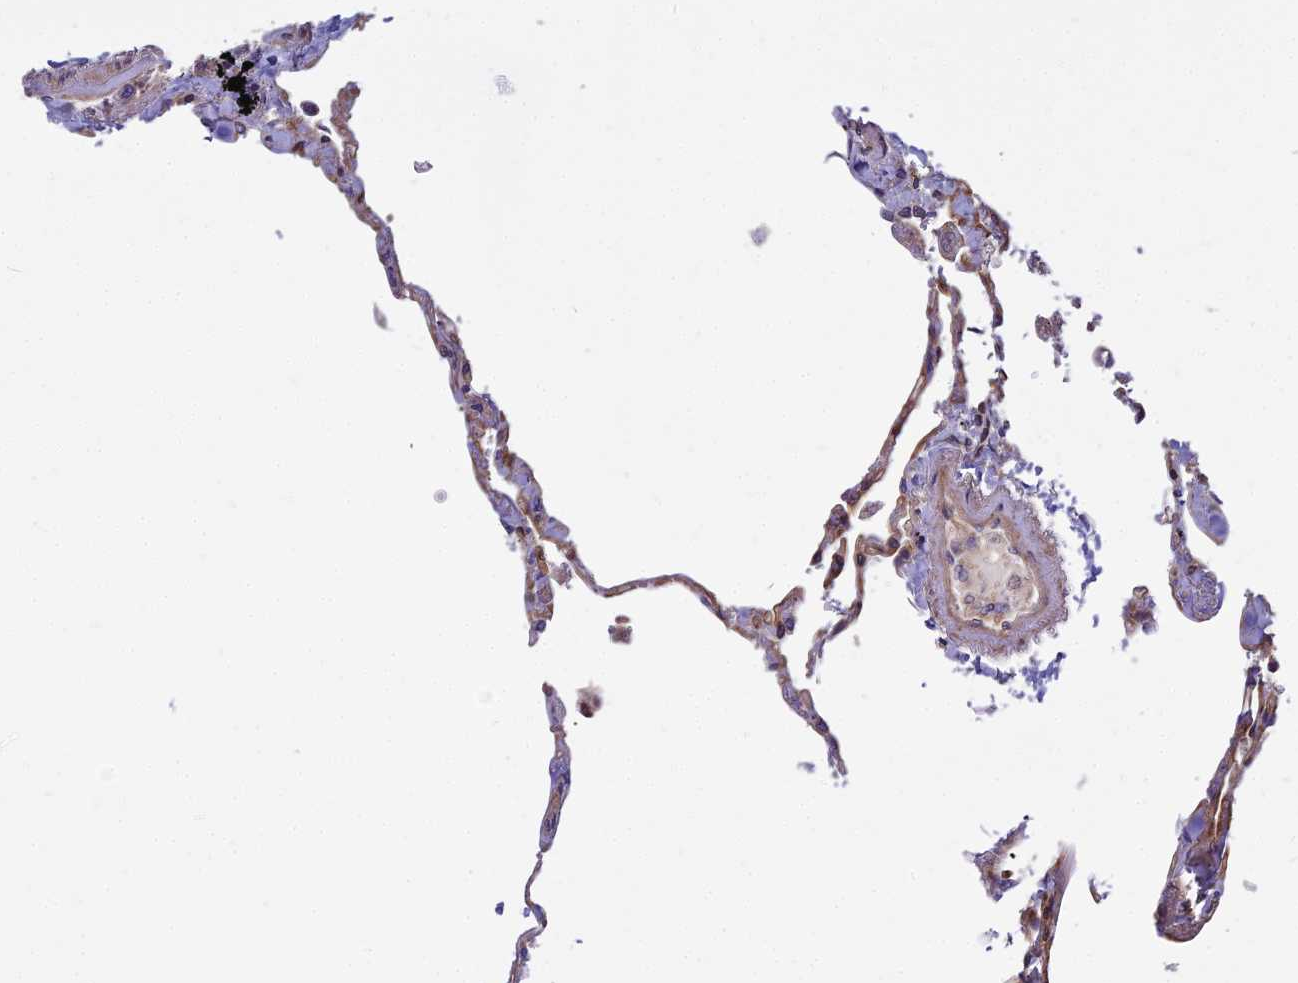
{"staining": {"intensity": "moderate", "quantity": ">75%", "location": "cytoplasmic/membranous,nuclear"}, "tissue": "lung", "cell_type": "Alveolar cells", "image_type": "normal", "snomed": [{"axis": "morphology", "description": "Normal tissue, NOS"}, {"axis": "topography", "description": "Lung"}], "caption": "Immunohistochemistry (IHC) (DAB) staining of benign lung demonstrates moderate cytoplasmic/membranous,nuclear protein staining in about >75% of alveolar cells. The protein of interest is shown in brown color, while the nuclei are stained blue.", "gene": "TCEA3", "patient": {"sex": "female", "age": 67}}